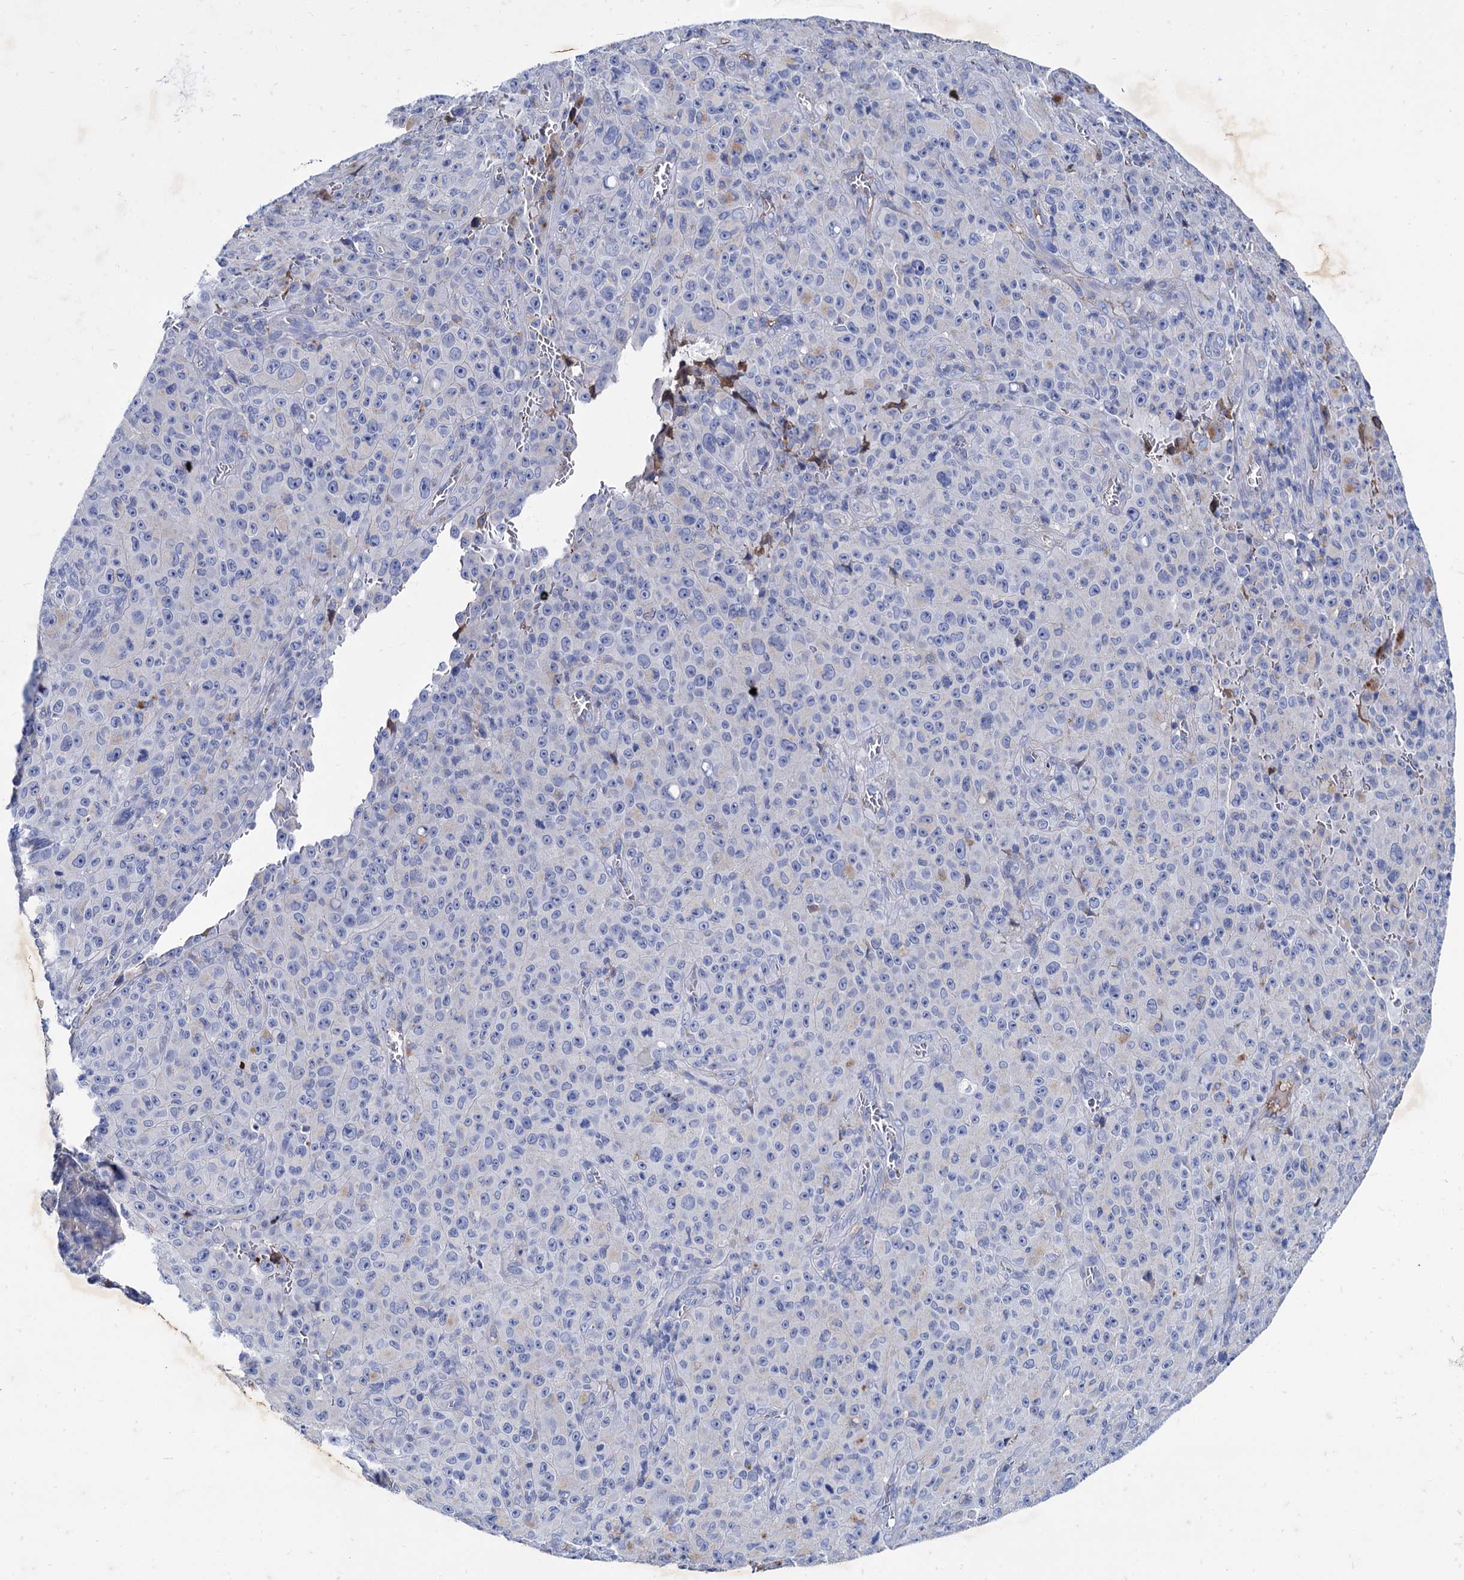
{"staining": {"intensity": "negative", "quantity": "none", "location": "none"}, "tissue": "melanoma", "cell_type": "Tumor cells", "image_type": "cancer", "snomed": [{"axis": "morphology", "description": "Malignant melanoma, NOS"}, {"axis": "topography", "description": "Skin"}], "caption": "Immunohistochemistry of malignant melanoma demonstrates no positivity in tumor cells.", "gene": "TMEM72", "patient": {"sex": "female", "age": 82}}